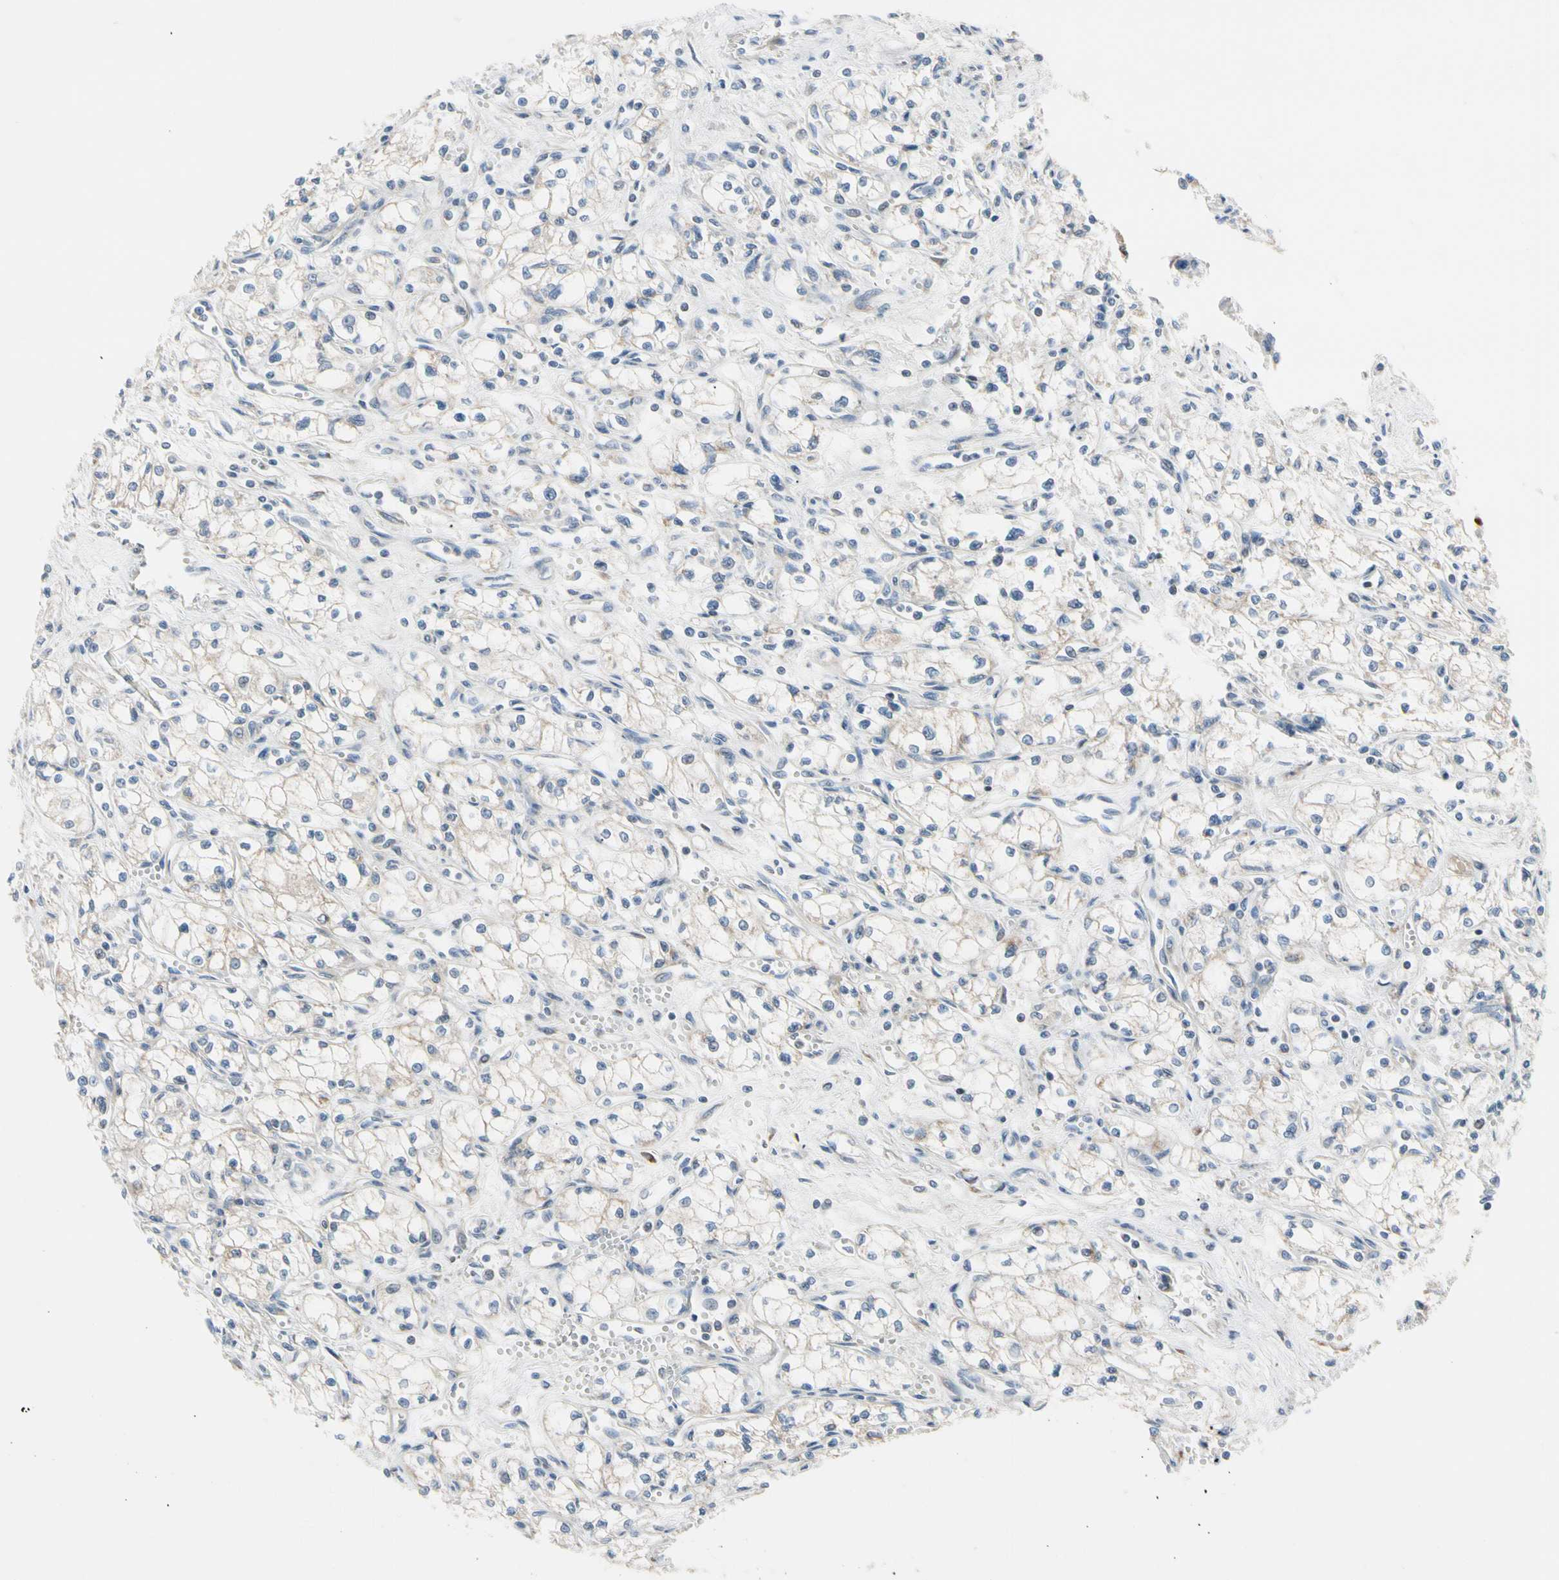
{"staining": {"intensity": "weak", "quantity": "25%-75%", "location": "cytoplasmic/membranous"}, "tissue": "renal cancer", "cell_type": "Tumor cells", "image_type": "cancer", "snomed": [{"axis": "morphology", "description": "Normal tissue, NOS"}, {"axis": "morphology", "description": "Adenocarcinoma, NOS"}, {"axis": "topography", "description": "Kidney"}], "caption": "Renal adenocarcinoma tissue reveals weak cytoplasmic/membranous positivity in approximately 25%-75% of tumor cells The staining was performed using DAB, with brown indicating positive protein expression. Nuclei are stained blue with hematoxylin.", "gene": "MARK1", "patient": {"sex": "male", "age": 59}}